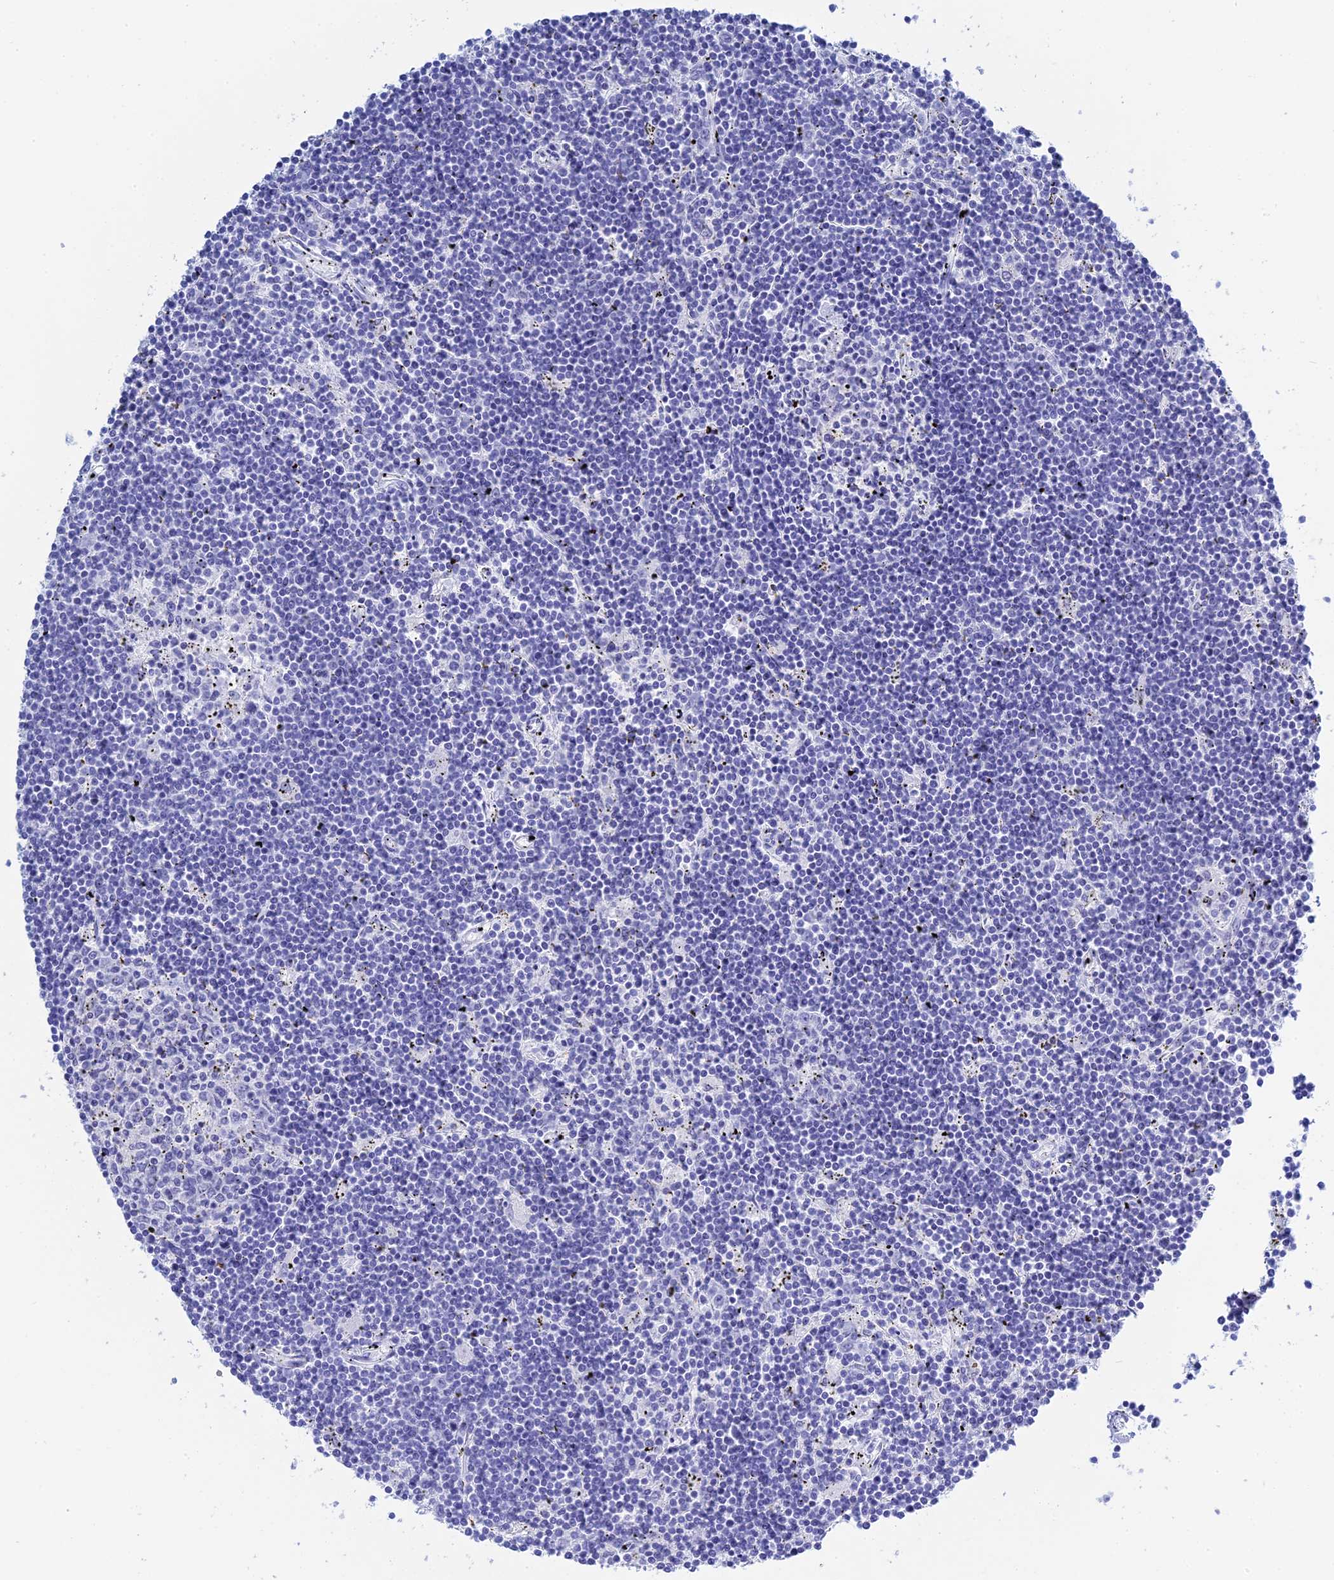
{"staining": {"intensity": "negative", "quantity": "none", "location": "none"}, "tissue": "lymphoma", "cell_type": "Tumor cells", "image_type": "cancer", "snomed": [{"axis": "morphology", "description": "Malignant lymphoma, non-Hodgkin's type, Low grade"}, {"axis": "topography", "description": "Spleen"}], "caption": "Immunohistochemical staining of lymphoma shows no significant staining in tumor cells. (DAB IHC visualized using brightfield microscopy, high magnification).", "gene": "TEX101", "patient": {"sex": "male", "age": 76}}